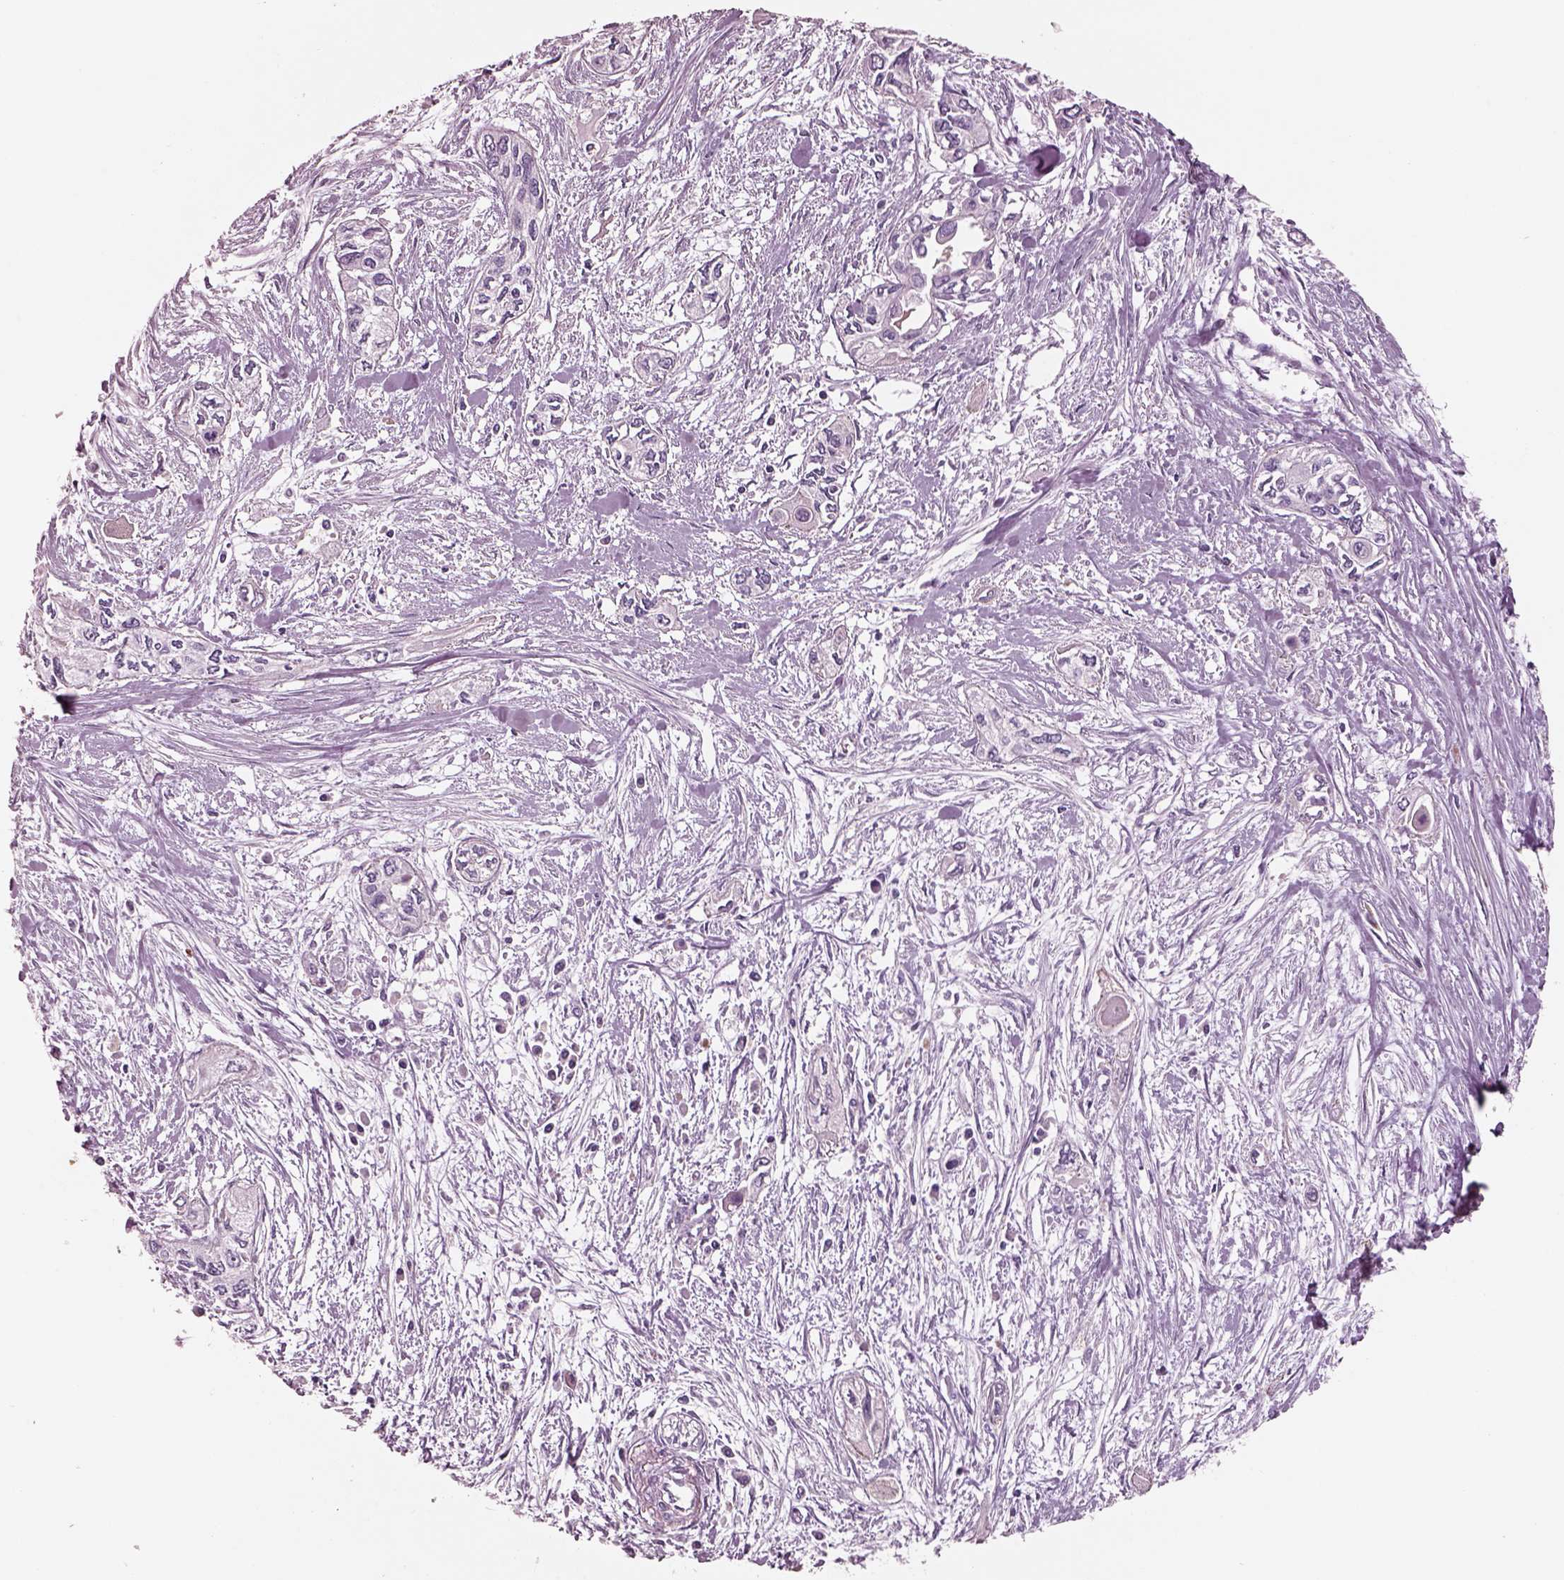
{"staining": {"intensity": "negative", "quantity": "none", "location": "none"}, "tissue": "pancreatic cancer", "cell_type": "Tumor cells", "image_type": "cancer", "snomed": [{"axis": "morphology", "description": "Adenocarcinoma, NOS"}, {"axis": "topography", "description": "Pancreas"}], "caption": "Pancreatic cancer was stained to show a protein in brown. There is no significant positivity in tumor cells.", "gene": "IGLL1", "patient": {"sex": "female", "age": 55}}